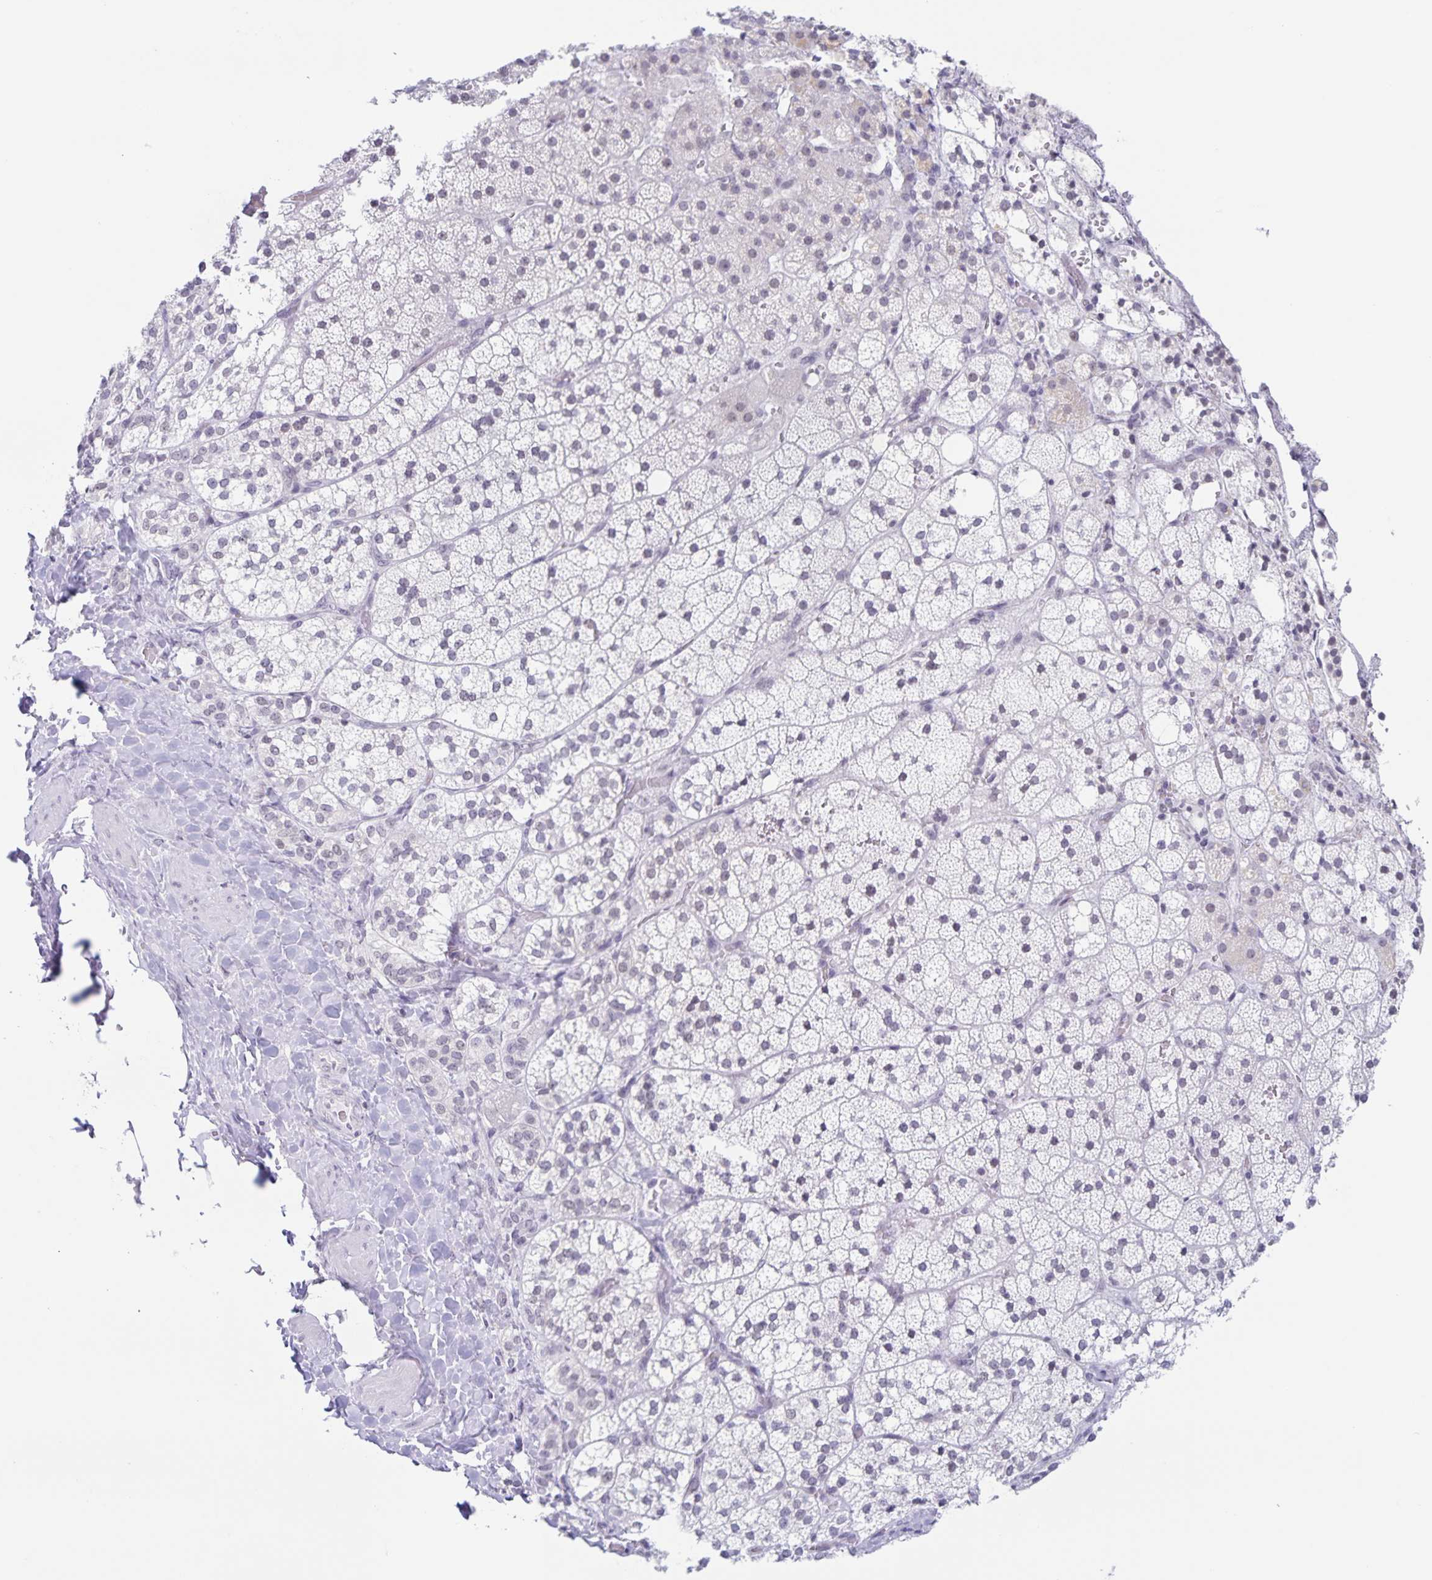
{"staining": {"intensity": "negative", "quantity": "none", "location": "none"}, "tissue": "adrenal gland", "cell_type": "Glandular cells", "image_type": "normal", "snomed": [{"axis": "morphology", "description": "Normal tissue, NOS"}, {"axis": "topography", "description": "Adrenal gland"}], "caption": "IHC of normal human adrenal gland shows no expression in glandular cells.", "gene": "LCE6A", "patient": {"sex": "male", "age": 53}}